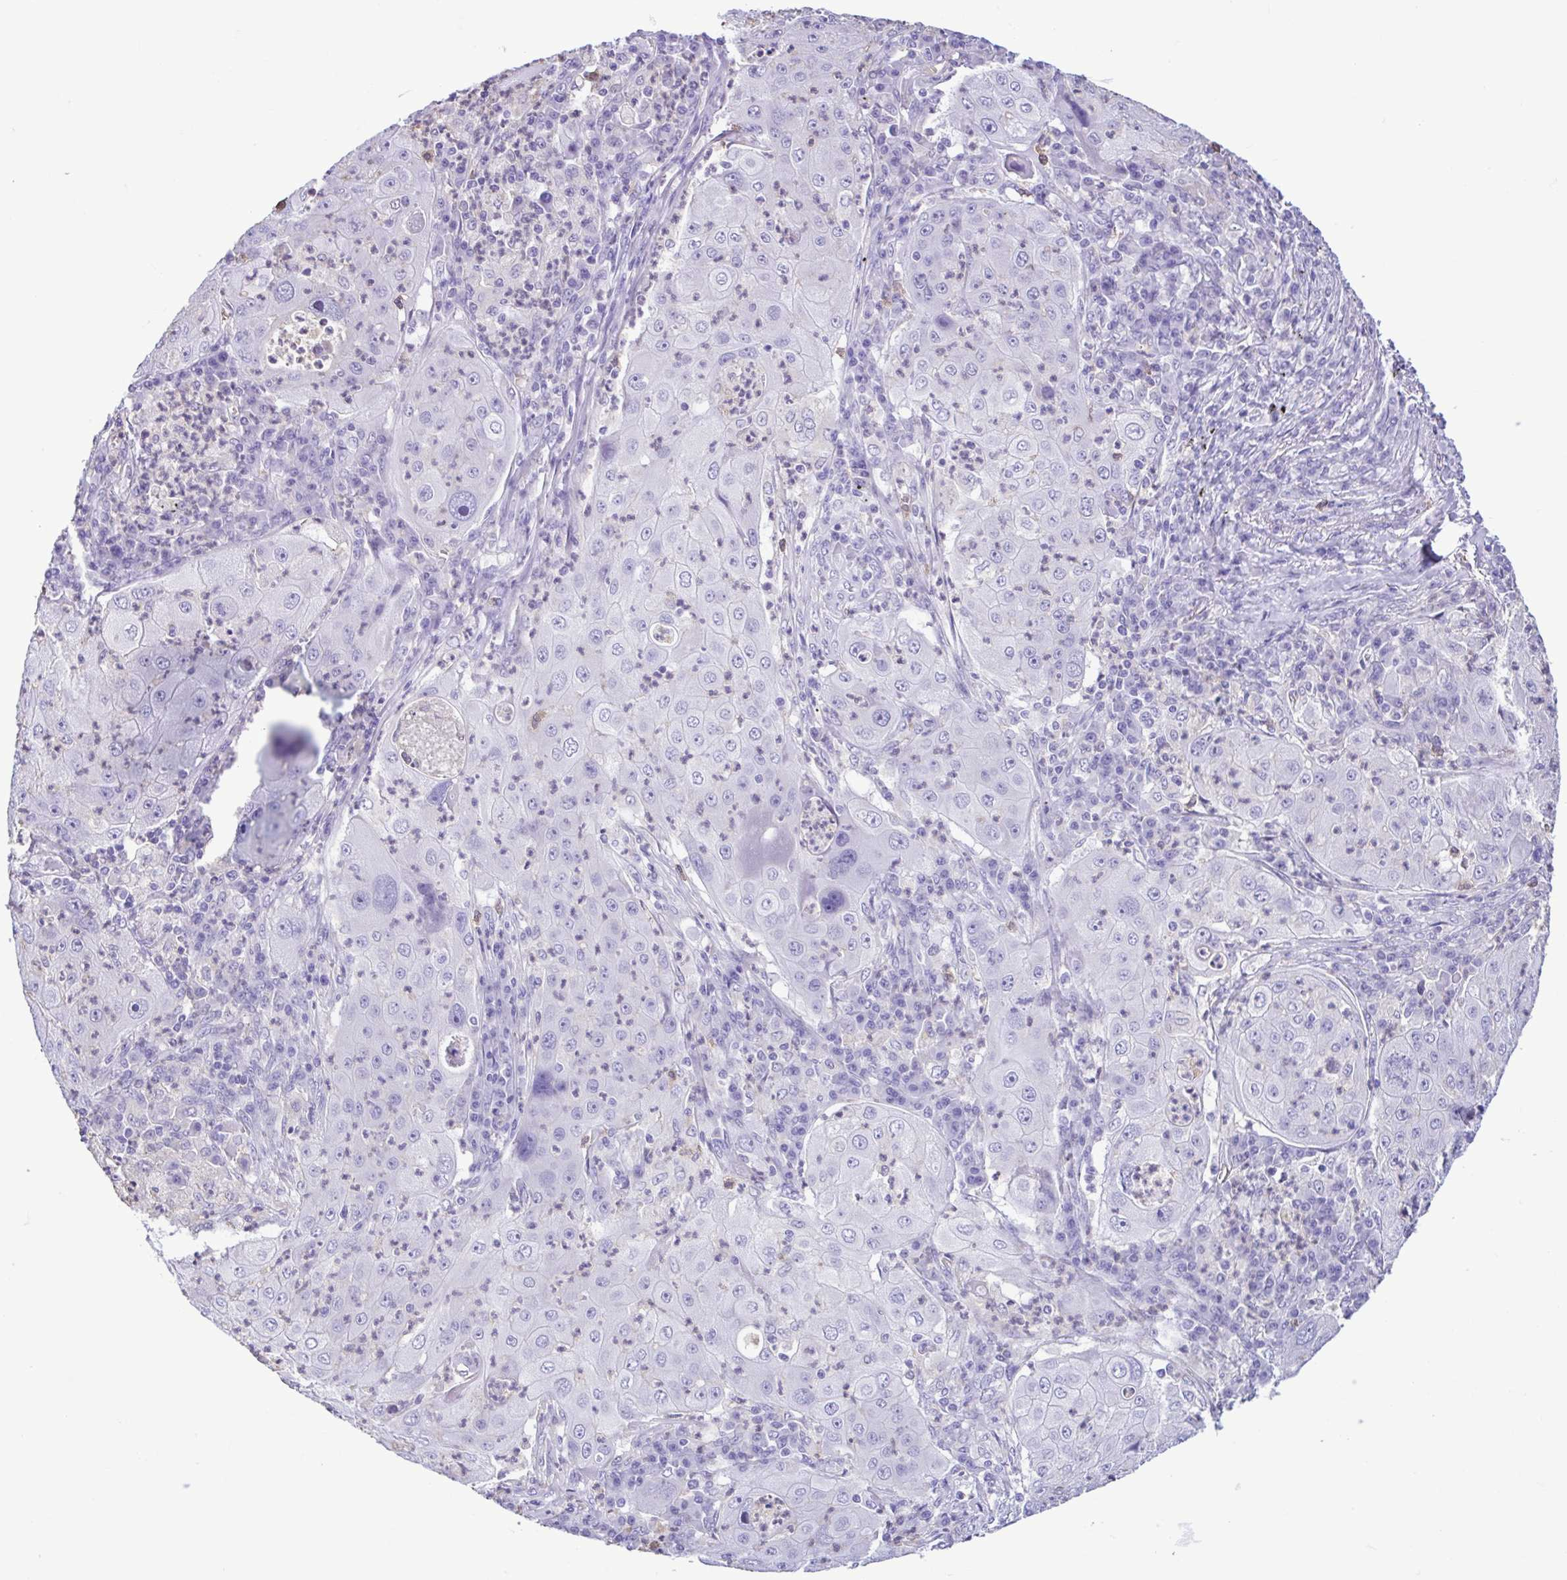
{"staining": {"intensity": "negative", "quantity": "none", "location": "none"}, "tissue": "lung cancer", "cell_type": "Tumor cells", "image_type": "cancer", "snomed": [{"axis": "morphology", "description": "Squamous cell carcinoma, NOS"}, {"axis": "topography", "description": "Lung"}], "caption": "DAB immunohistochemical staining of human lung squamous cell carcinoma demonstrates no significant expression in tumor cells.", "gene": "CBY2", "patient": {"sex": "female", "age": 59}}